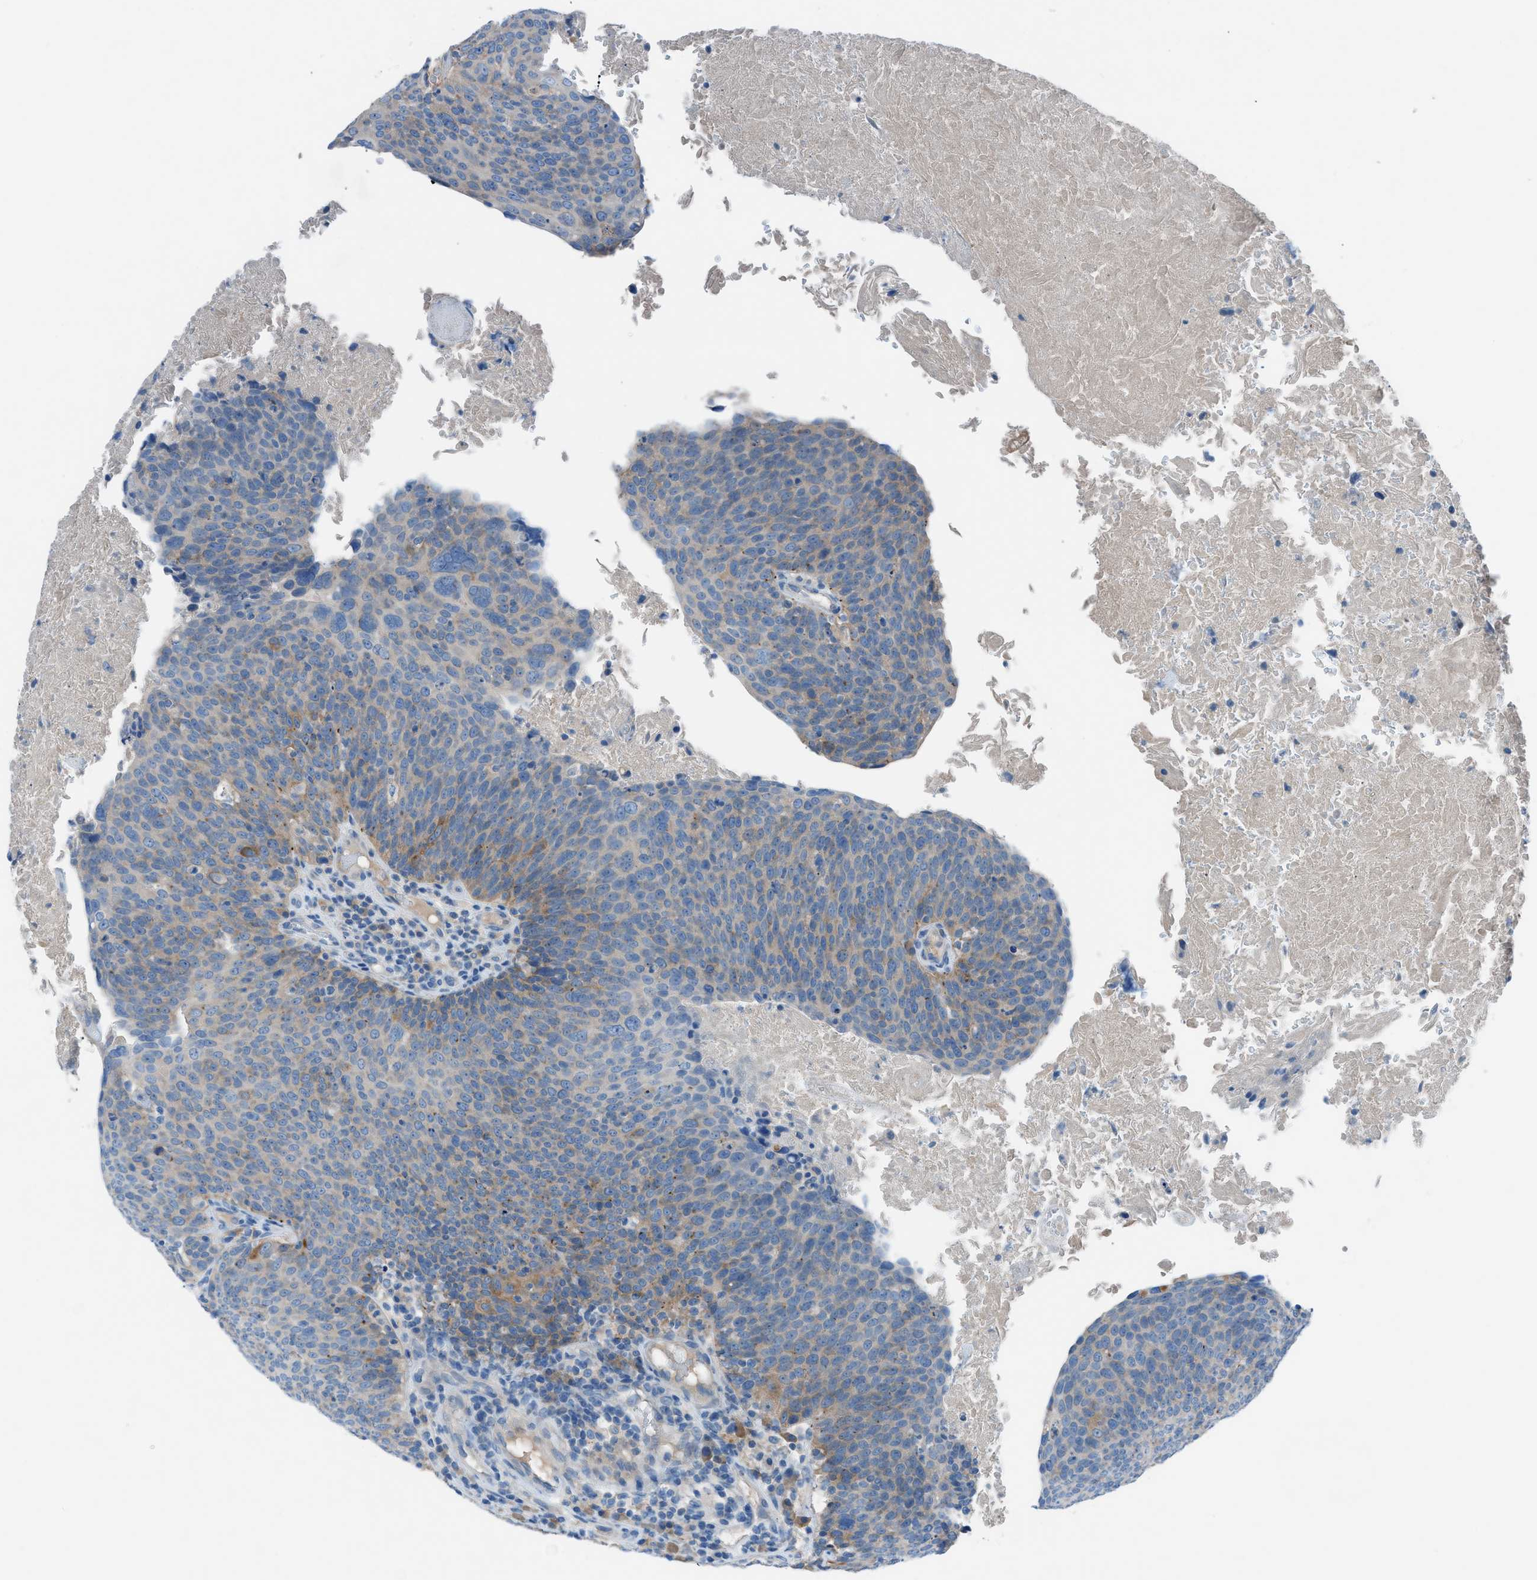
{"staining": {"intensity": "weak", "quantity": "<25%", "location": "cytoplasmic/membranous"}, "tissue": "head and neck cancer", "cell_type": "Tumor cells", "image_type": "cancer", "snomed": [{"axis": "morphology", "description": "Squamous cell carcinoma, NOS"}, {"axis": "morphology", "description": "Squamous cell carcinoma, metastatic, NOS"}, {"axis": "topography", "description": "Lymph node"}, {"axis": "topography", "description": "Head-Neck"}], "caption": "Protein analysis of squamous cell carcinoma (head and neck) displays no significant staining in tumor cells.", "gene": "C5AR2", "patient": {"sex": "male", "age": 62}}